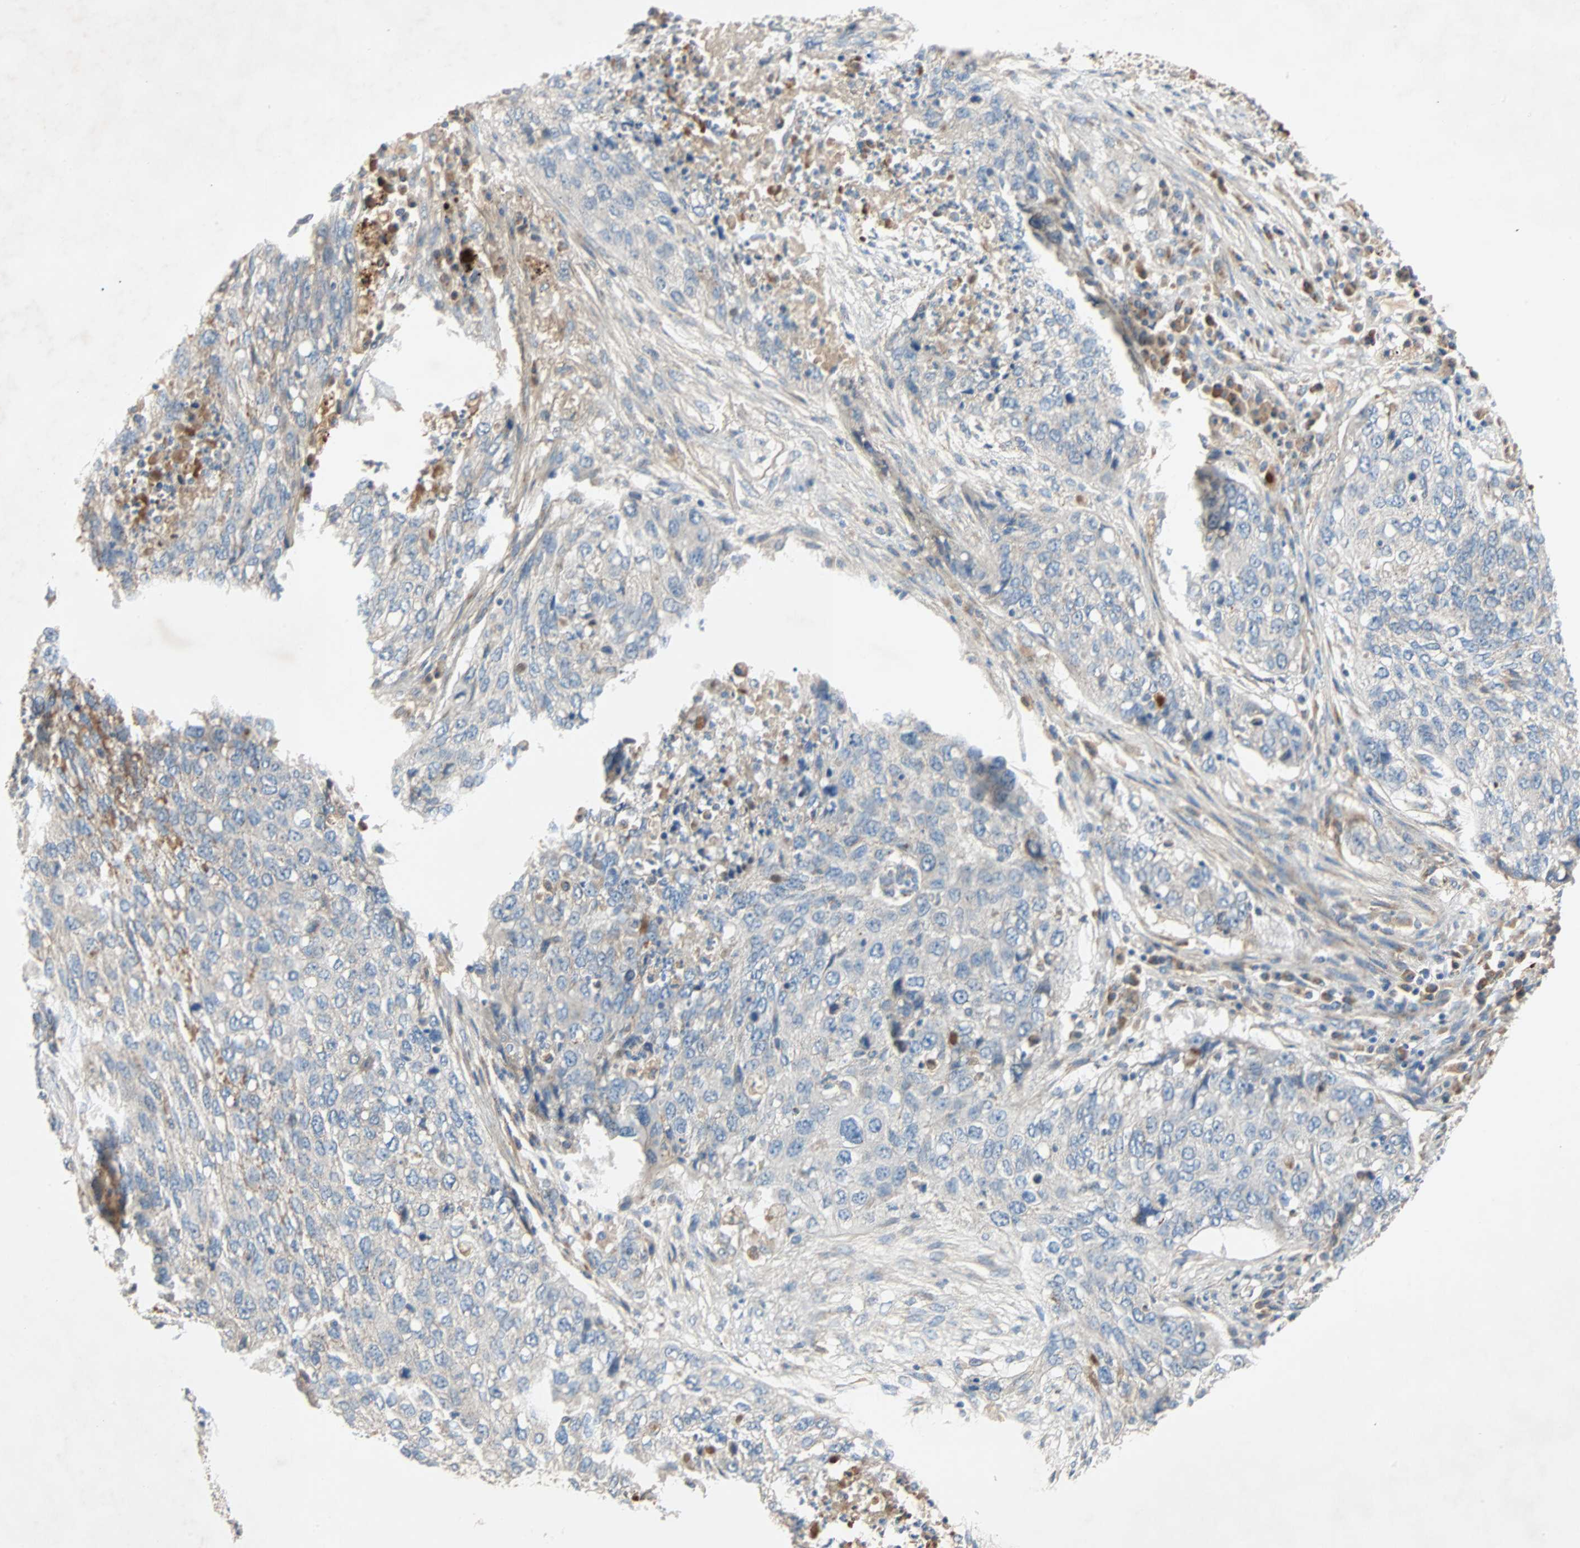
{"staining": {"intensity": "weak", "quantity": "<25%", "location": "cytoplasmic/membranous"}, "tissue": "lung cancer", "cell_type": "Tumor cells", "image_type": "cancer", "snomed": [{"axis": "morphology", "description": "Squamous cell carcinoma, NOS"}, {"axis": "topography", "description": "Lung"}], "caption": "The photomicrograph exhibits no significant positivity in tumor cells of lung cancer (squamous cell carcinoma).", "gene": "XYLT1", "patient": {"sex": "female", "age": 63}}